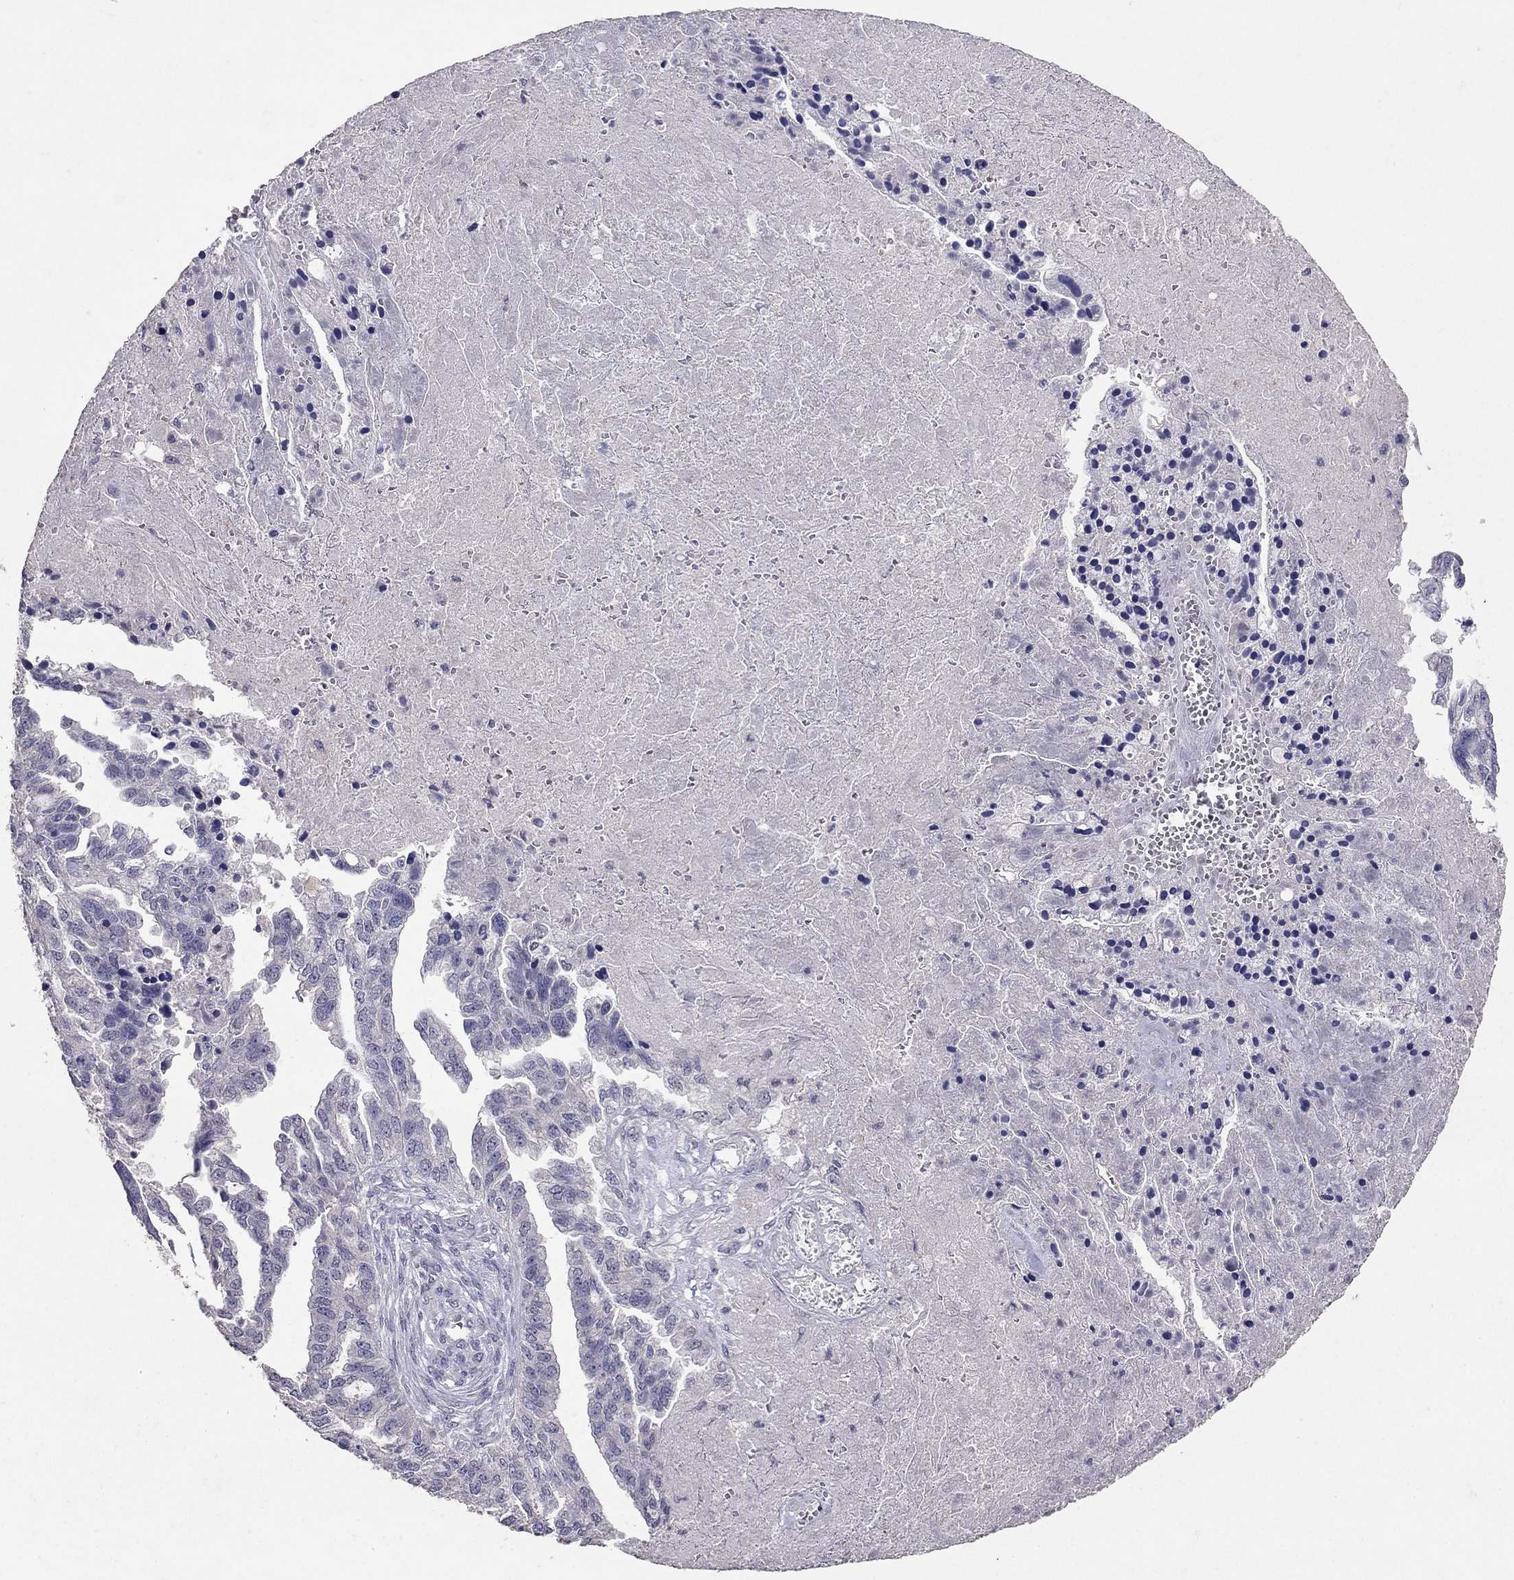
{"staining": {"intensity": "negative", "quantity": "none", "location": "none"}, "tissue": "ovarian cancer", "cell_type": "Tumor cells", "image_type": "cancer", "snomed": [{"axis": "morphology", "description": "Cystadenocarcinoma, serous, NOS"}, {"axis": "topography", "description": "Ovary"}], "caption": "Immunohistochemistry micrograph of serous cystadenocarcinoma (ovarian) stained for a protein (brown), which displays no staining in tumor cells. Nuclei are stained in blue.", "gene": "FST", "patient": {"sex": "female", "age": 51}}